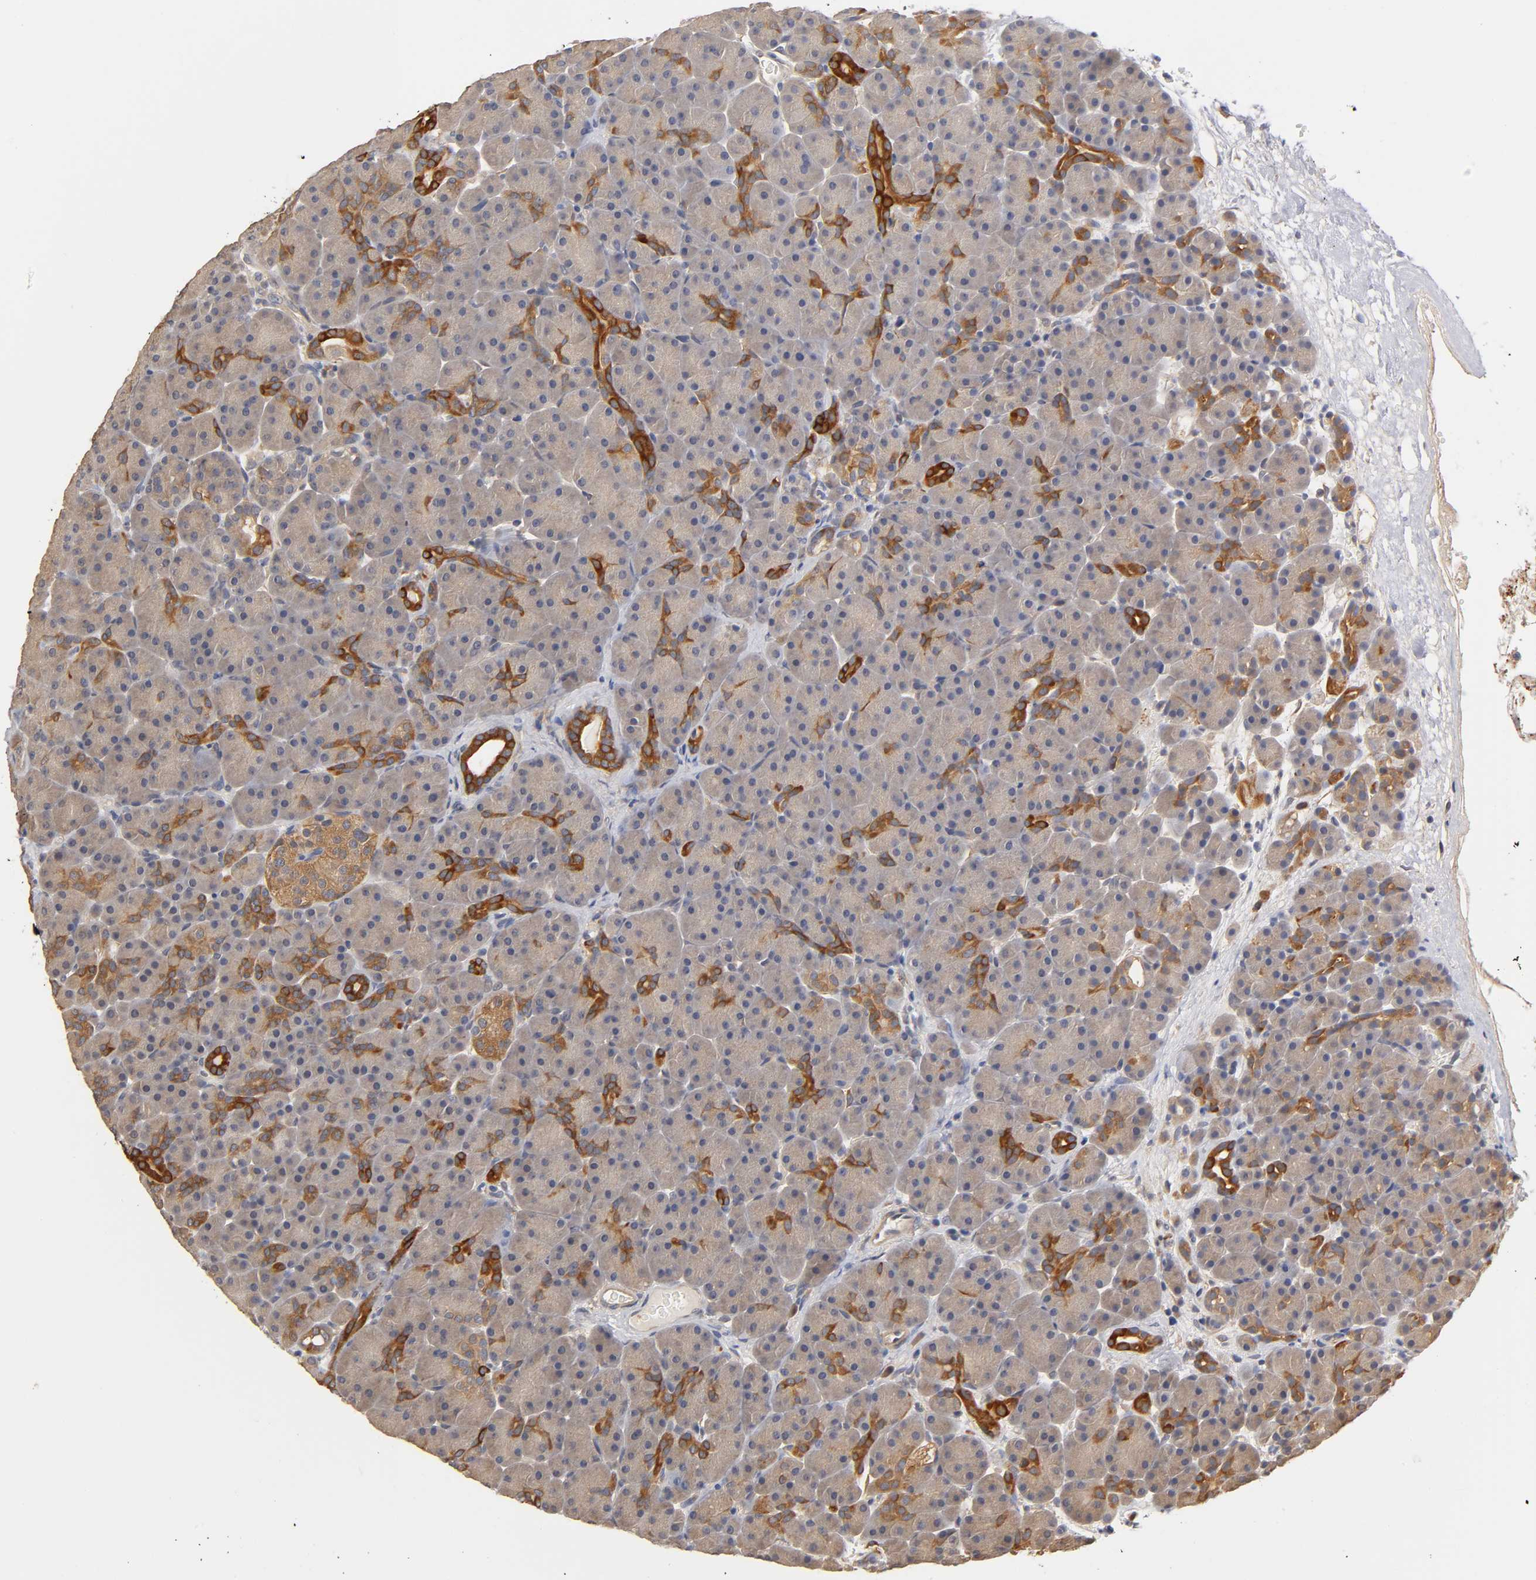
{"staining": {"intensity": "moderate", "quantity": "<25%", "location": "cytoplasmic/membranous"}, "tissue": "pancreas", "cell_type": "Exocrine glandular cells", "image_type": "normal", "snomed": [{"axis": "morphology", "description": "Normal tissue, NOS"}, {"axis": "topography", "description": "Pancreas"}], "caption": "Approximately <25% of exocrine glandular cells in unremarkable pancreas reveal moderate cytoplasmic/membranous protein expression as visualized by brown immunohistochemical staining.", "gene": "PDE5A", "patient": {"sex": "male", "age": 66}}